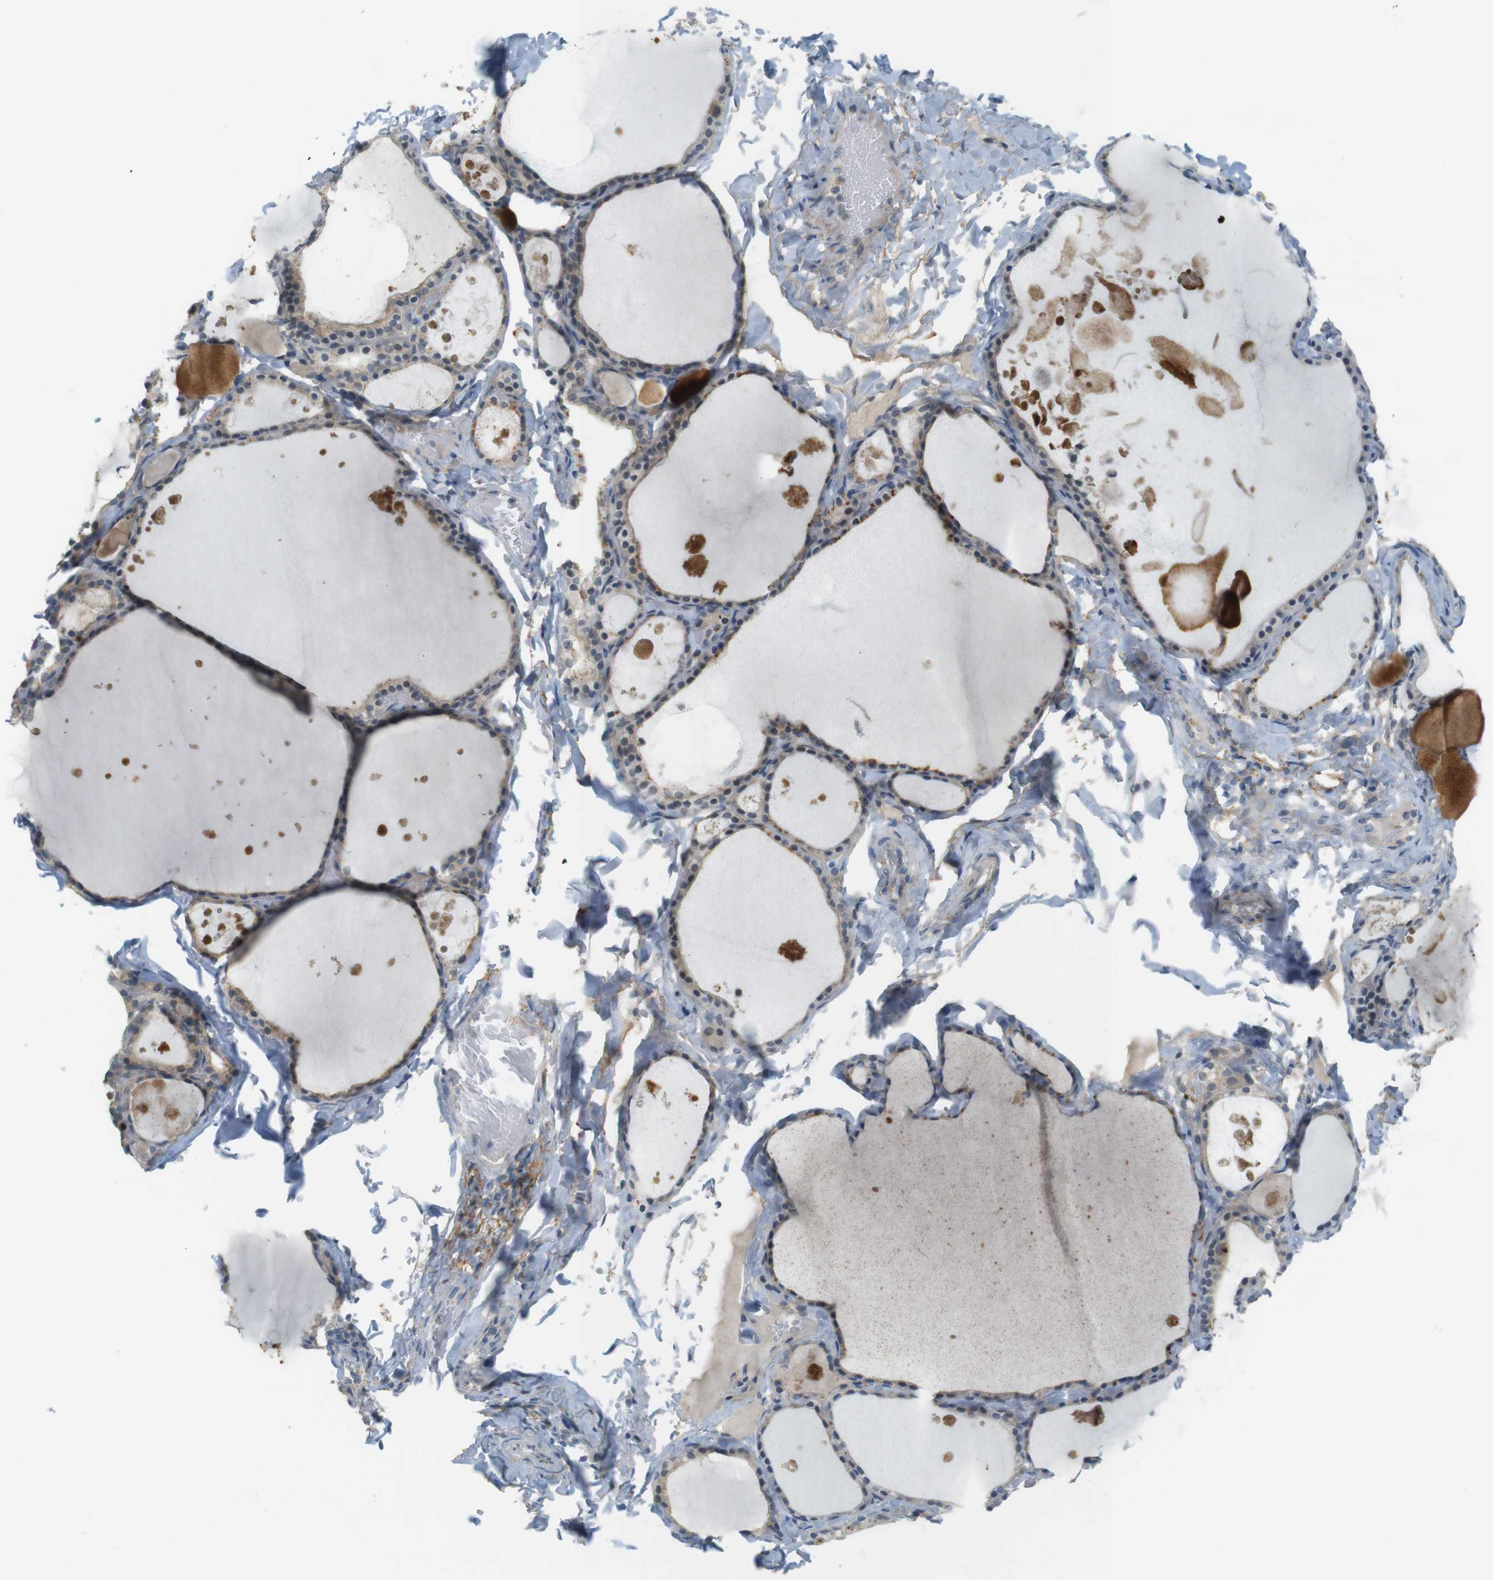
{"staining": {"intensity": "moderate", "quantity": ">75%", "location": "cytoplasmic/membranous"}, "tissue": "thyroid gland", "cell_type": "Glandular cells", "image_type": "normal", "snomed": [{"axis": "morphology", "description": "Normal tissue, NOS"}, {"axis": "topography", "description": "Thyroid gland"}], "caption": "Human thyroid gland stained with a brown dye exhibits moderate cytoplasmic/membranous positive positivity in about >75% of glandular cells.", "gene": "UGT8", "patient": {"sex": "male", "age": 56}}